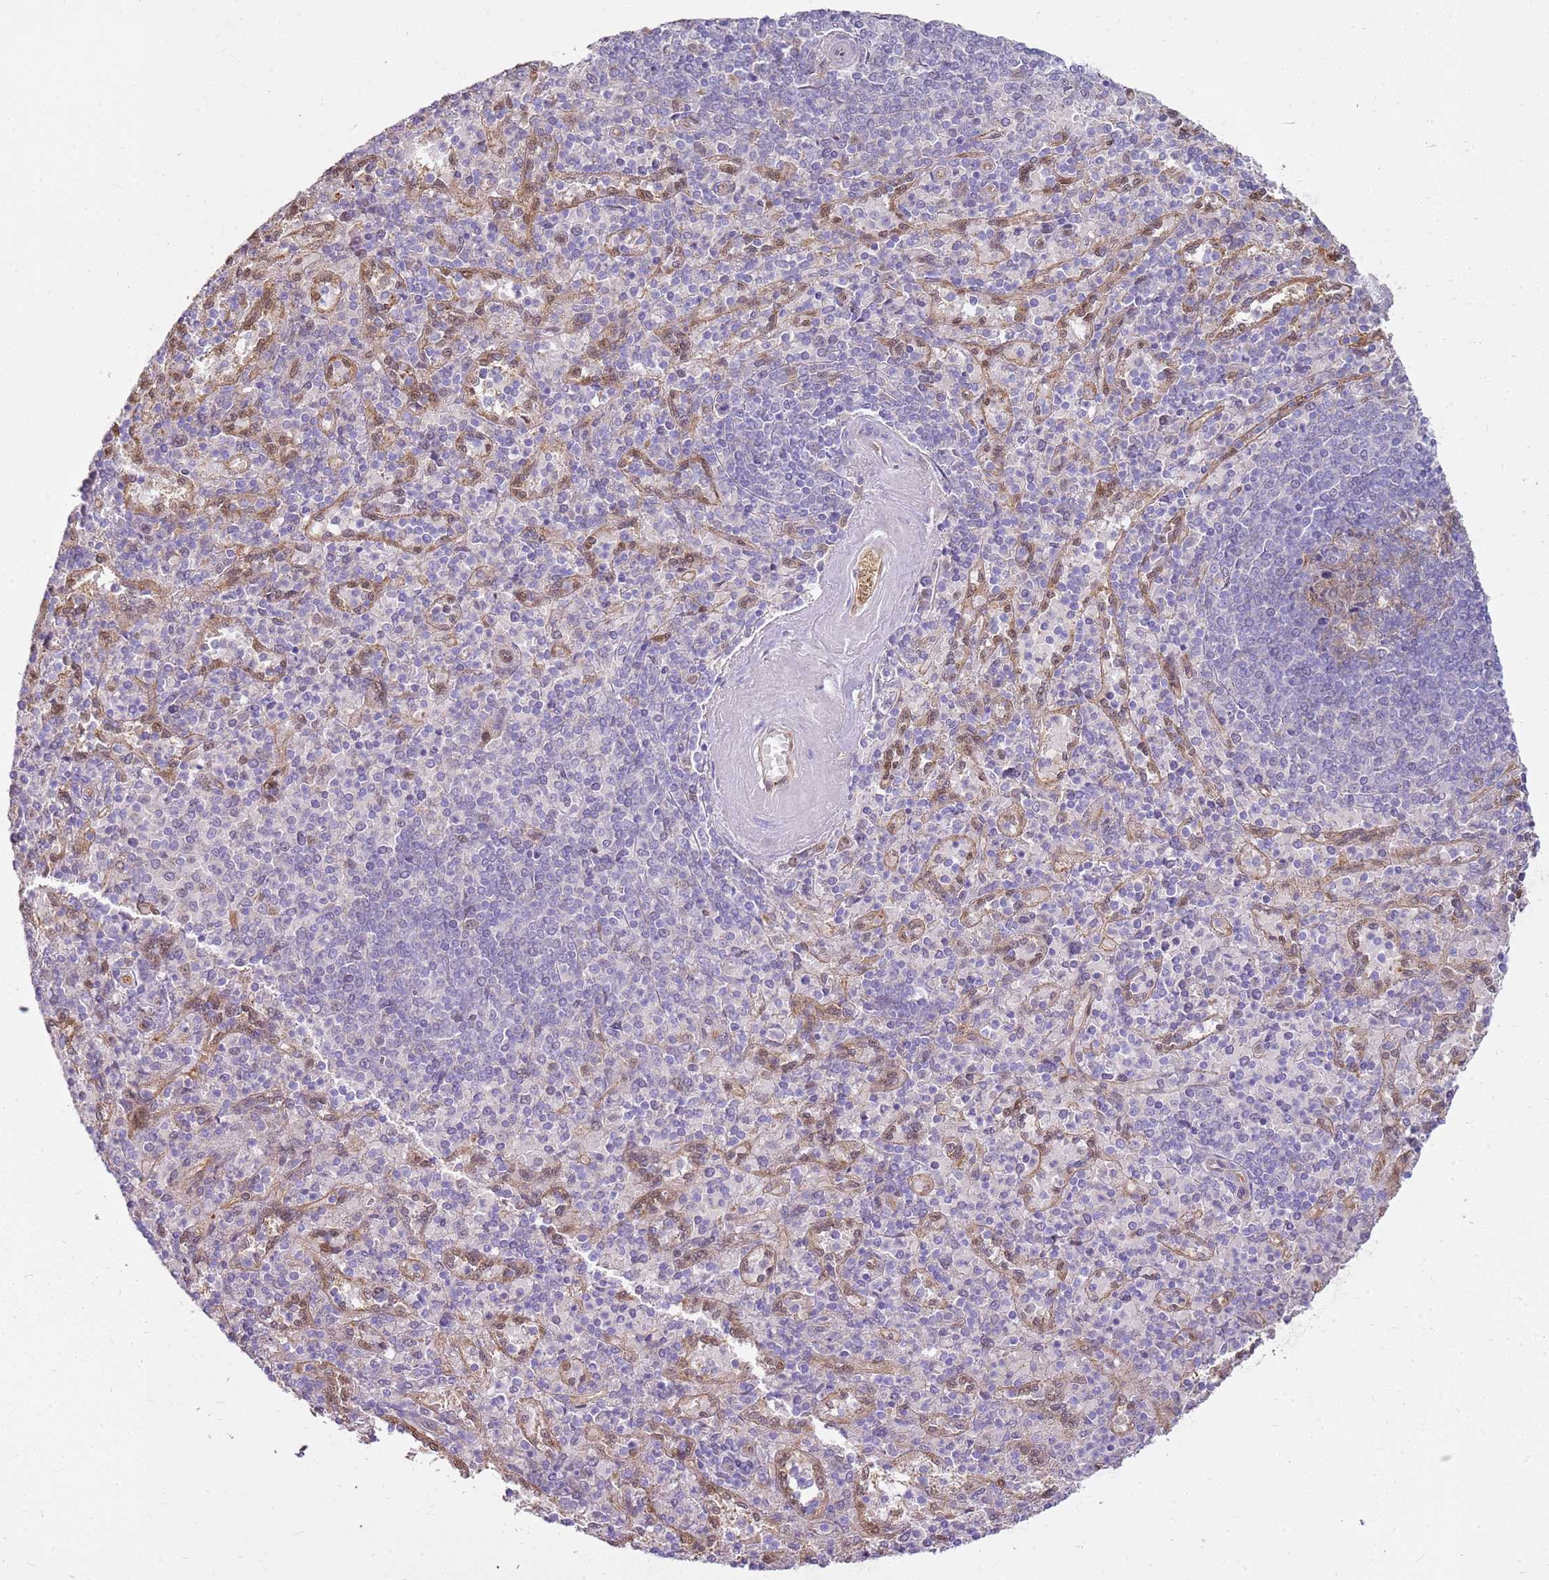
{"staining": {"intensity": "negative", "quantity": "none", "location": "none"}, "tissue": "spleen", "cell_type": "Cells in red pulp", "image_type": "normal", "snomed": [{"axis": "morphology", "description": "Normal tissue, NOS"}, {"axis": "topography", "description": "Spleen"}], "caption": "Unremarkable spleen was stained to show a protein in brown. There is no significant expression in cells in red pulp.", "gene": "YWHAE", "patient": {"sex": "male", "age": 82}}